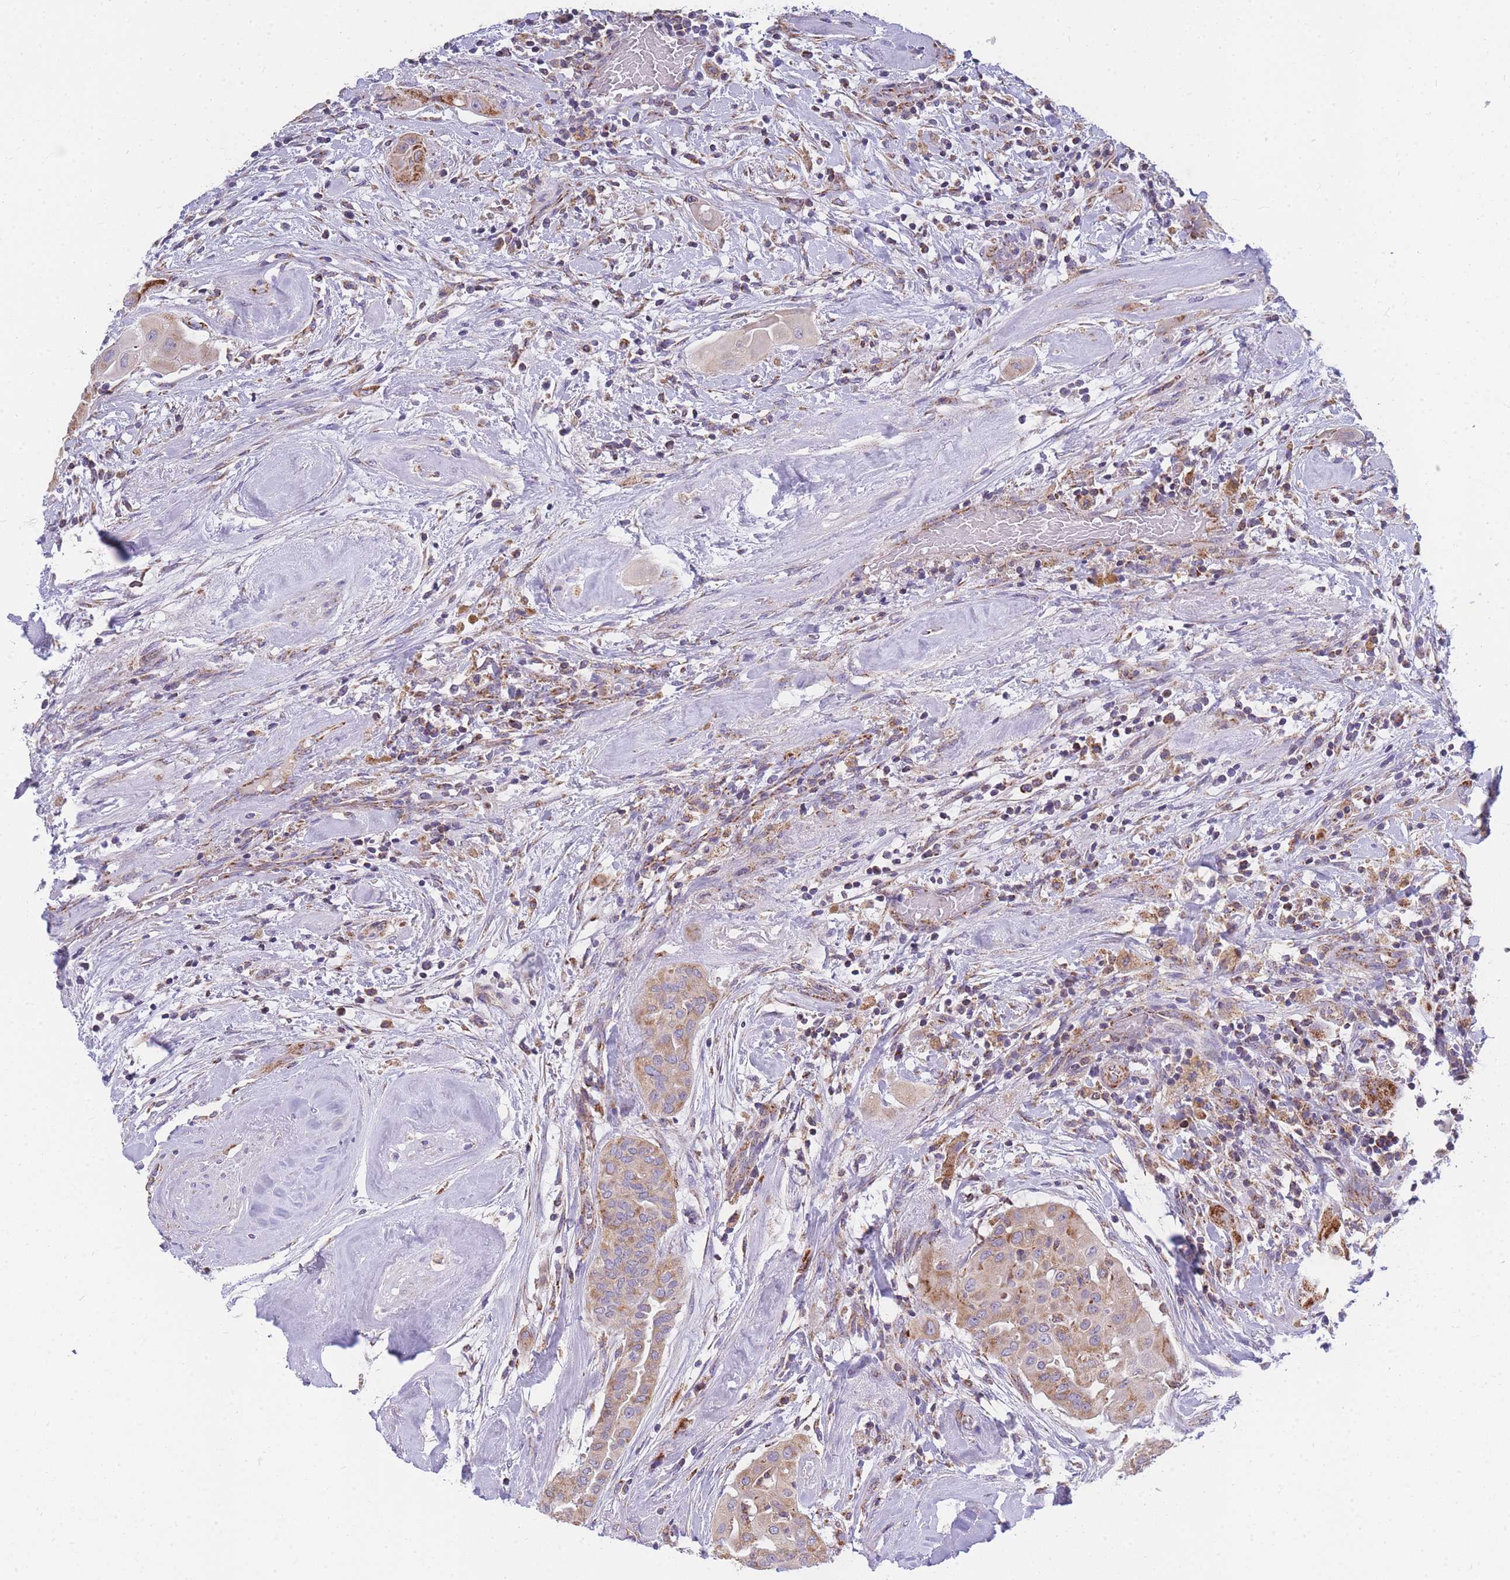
{"staining": {"intensity": "moderate", "quantity": ">75%", "location": "cytoplasmic/membranous"}, "tissue": "thyroid cancer", "cell_type": "Tumor cells", "image_type": "cancer", "snomed": [{"axis": "morphology", "description": "Papillary adenocarcinoma, NOS"}, {"axis": "topography", "description": "Thyroid gland"}], "caption": "Immunohistochemical staining of thyroid cancer (papillary adenocarcinoma) demonstrates medium levels of moderate cytoplasmic/membranous staining in approximately >75% of tumor cells. (IHC, brightfield microscopy, high magnification).", "gene": "MRPS11", "patient": {"sex": "female", "age": 59}}